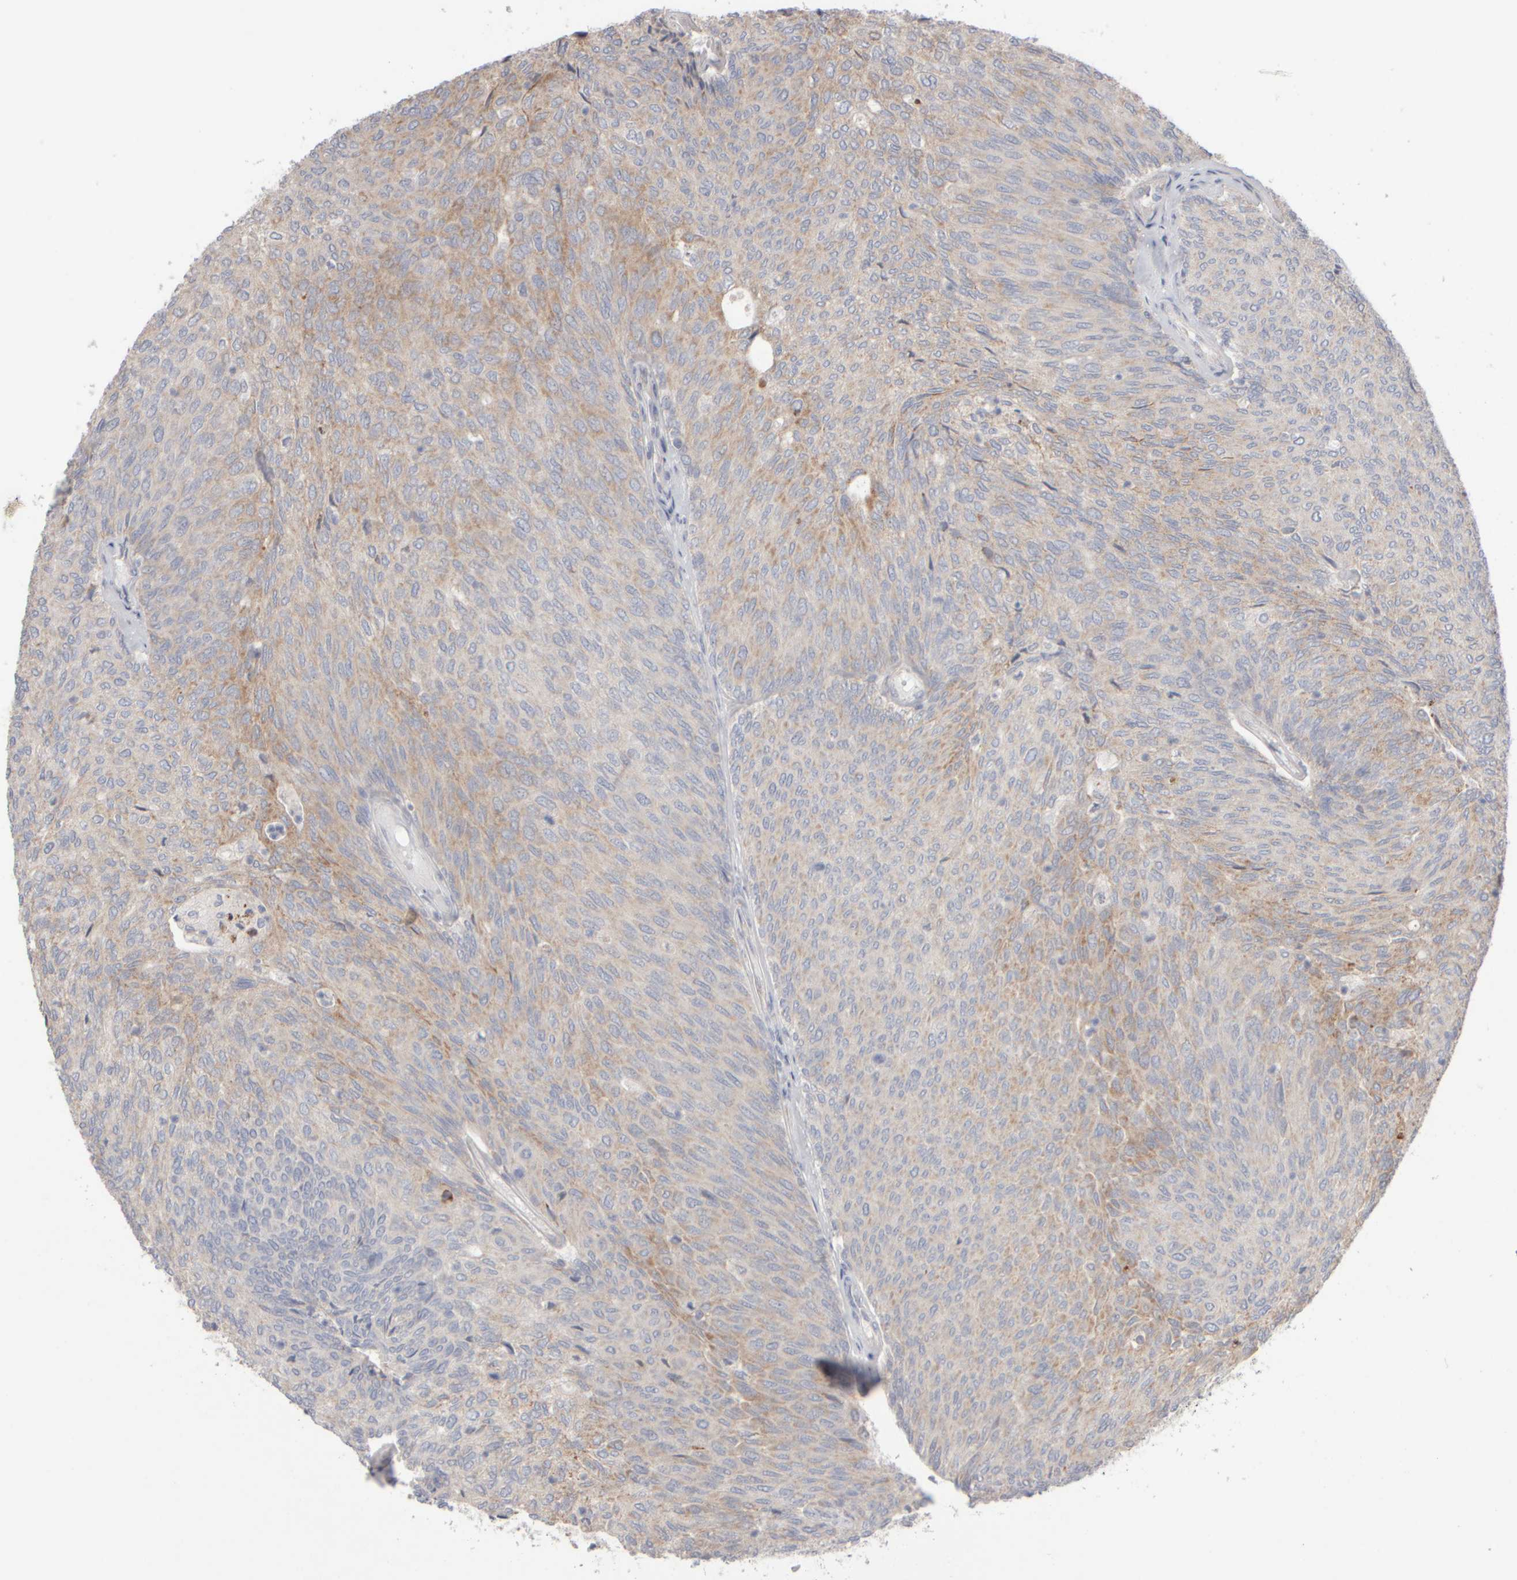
{"staining": {"intensity": "moderate", "quantity": "<25%", "location": "cytoplasmic/membranous"}, "tissue": "urothelial cancer", "cell_type": "Tumor cells", "image_type": "cancer", "snomed": [{"axis": "morphology", "description": "Urothelial carcinoma, Low grade"}, {"axis": "topography", "description": "Urinary bladder"}], "caption": "The photomicrograph reveals a brown stain indicating the presence of a protein in the cytoplasmic/membranous of tumor cells in urothelial cancer.", "gene": "CHADL", "patient": {"sex": "female", "age": 79}}